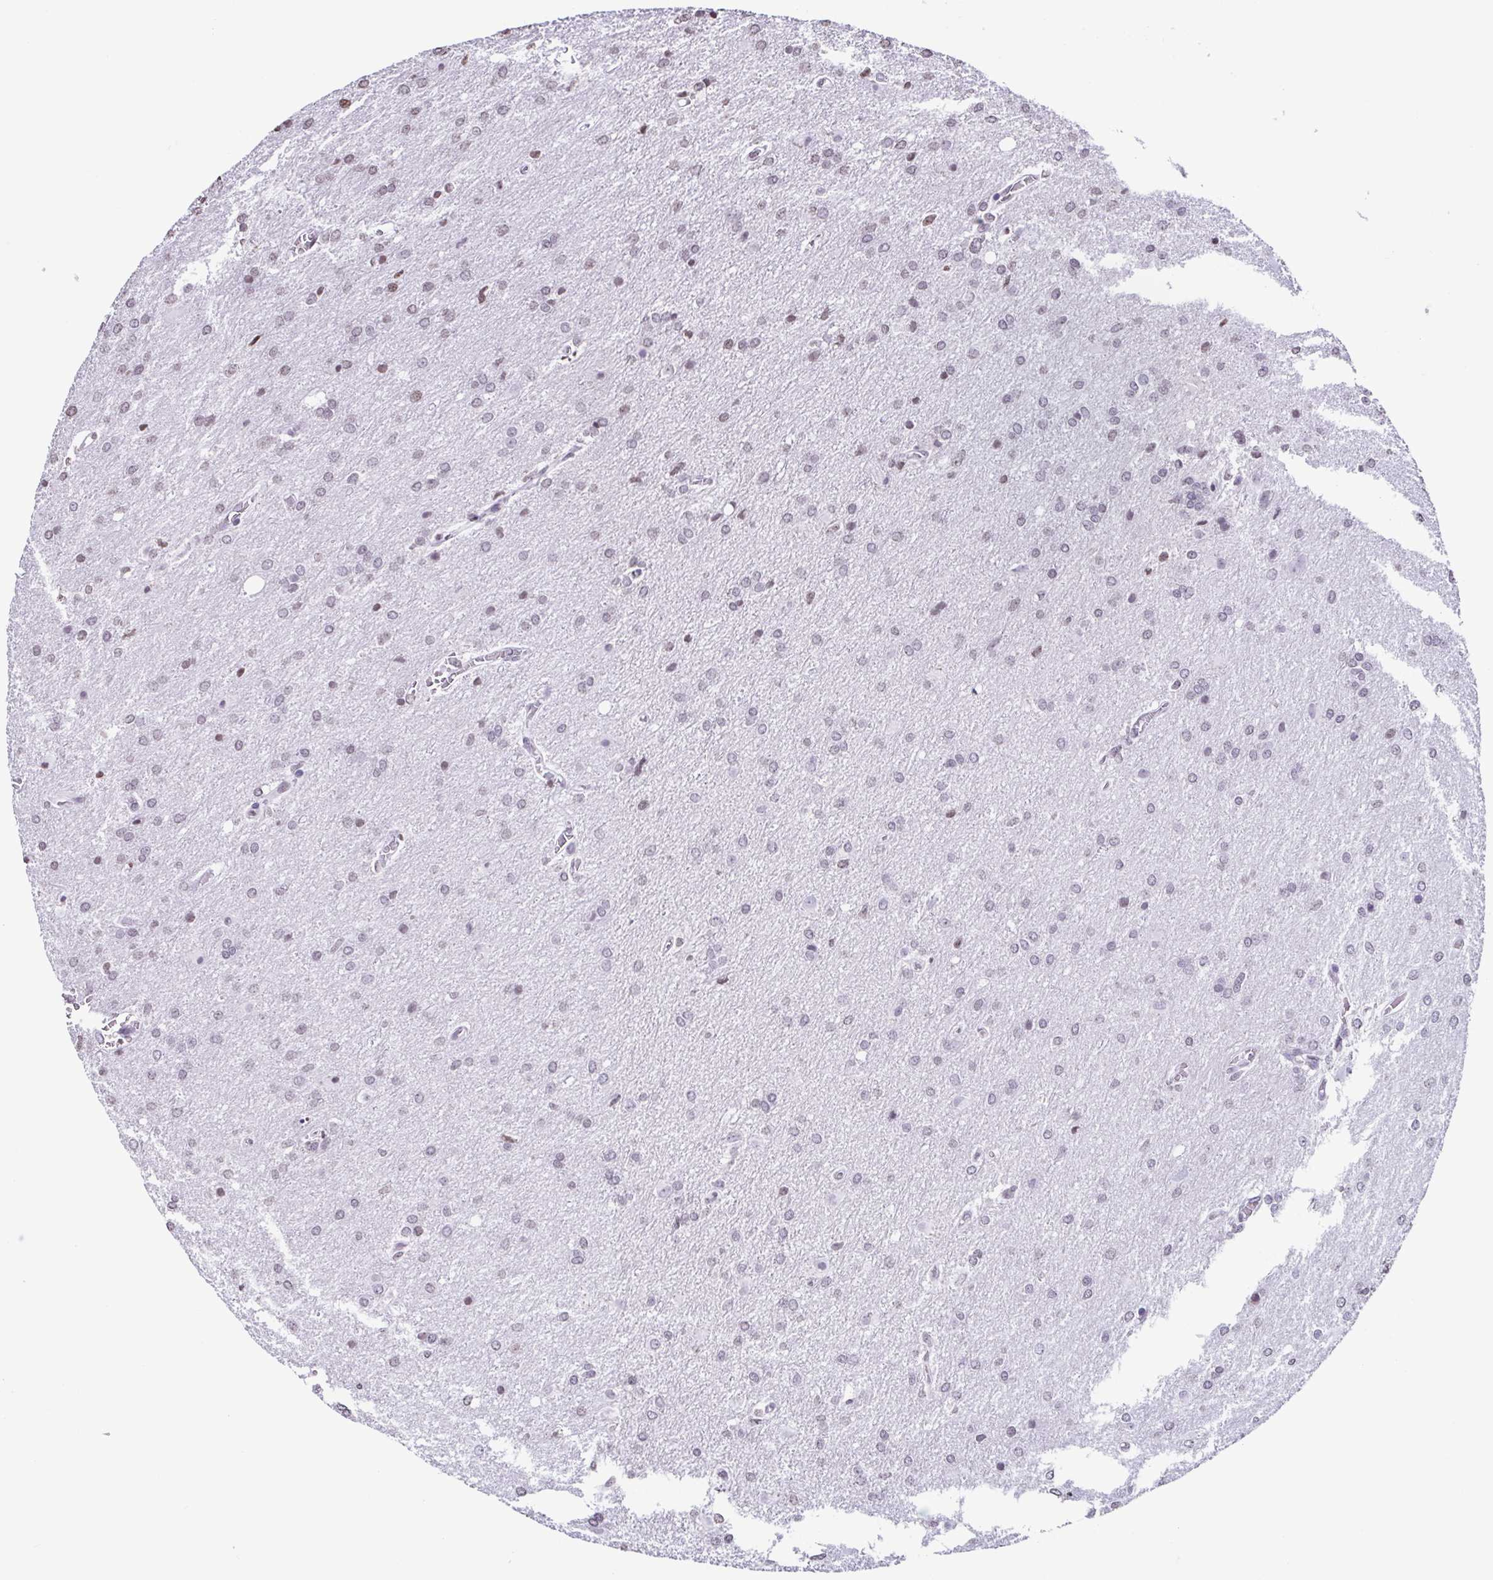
{"staining": {"intensity": "weak", "quantity": "25%-75%", "location": "cytoplasmic/membranous"}, "tissue": "glioma", "cell_type": "Tumor cells", "image_type": "cancer", "snomed": [{"axis": "morphology", "description": "Glioma, malignant, High grade"}, {"axis": "topography", "description": "Brain"}], "caption": "DAB immunohistochemical staining of human malignant high-grade glioma shows weak cytoplasmic/membranous protein positivity in about 25%-75% of tumor cells.", "gene": "VCY1B", "patient": {"sex": "male", "age": 68}}